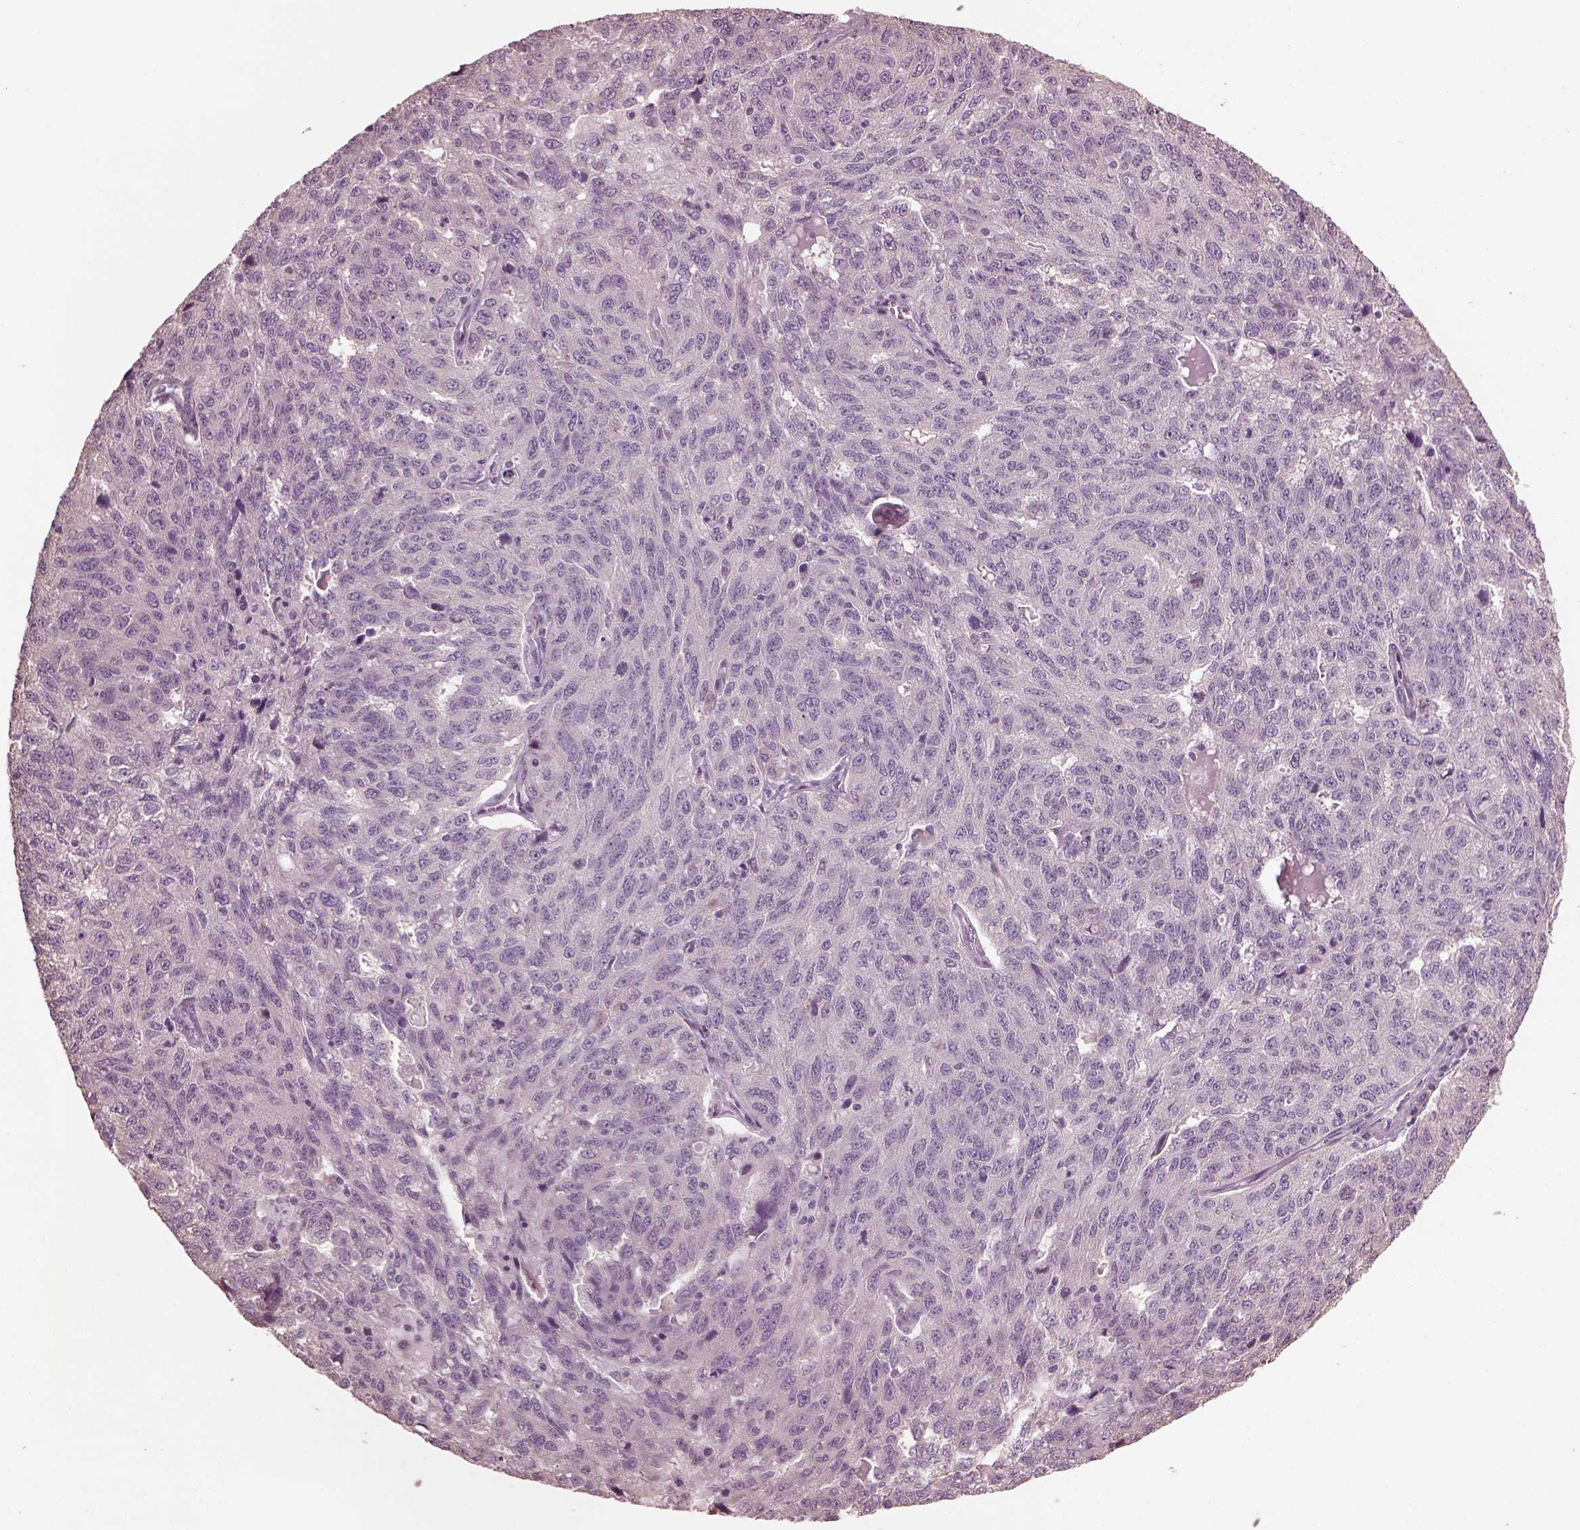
{"staining": {"intensity": "negative", "quantity": "none", "location": "none"}, "tissue": "ovarian cancer", "cell_type": "Tumor cells", "image_type": "cancer", "snomed": [{"axis": "morphology", "description": "Cystadenocarcinoma, serous, NOS"}, {"axis": "topography", "description": "Ovary"}], "caption": "This is a micrograph of immunohistochemistry staining of serous cystadenocarcinoma (ovarian), which shows no staining in tumor cells. (Stains: DAB (3,3'-diaminobenzidine) IHC with hematoxylin counter stain, Microscopy: brightfield microscopy at high magnification).", "gene": "CABP5", "patient": {"sex": "female", "age": 71}}